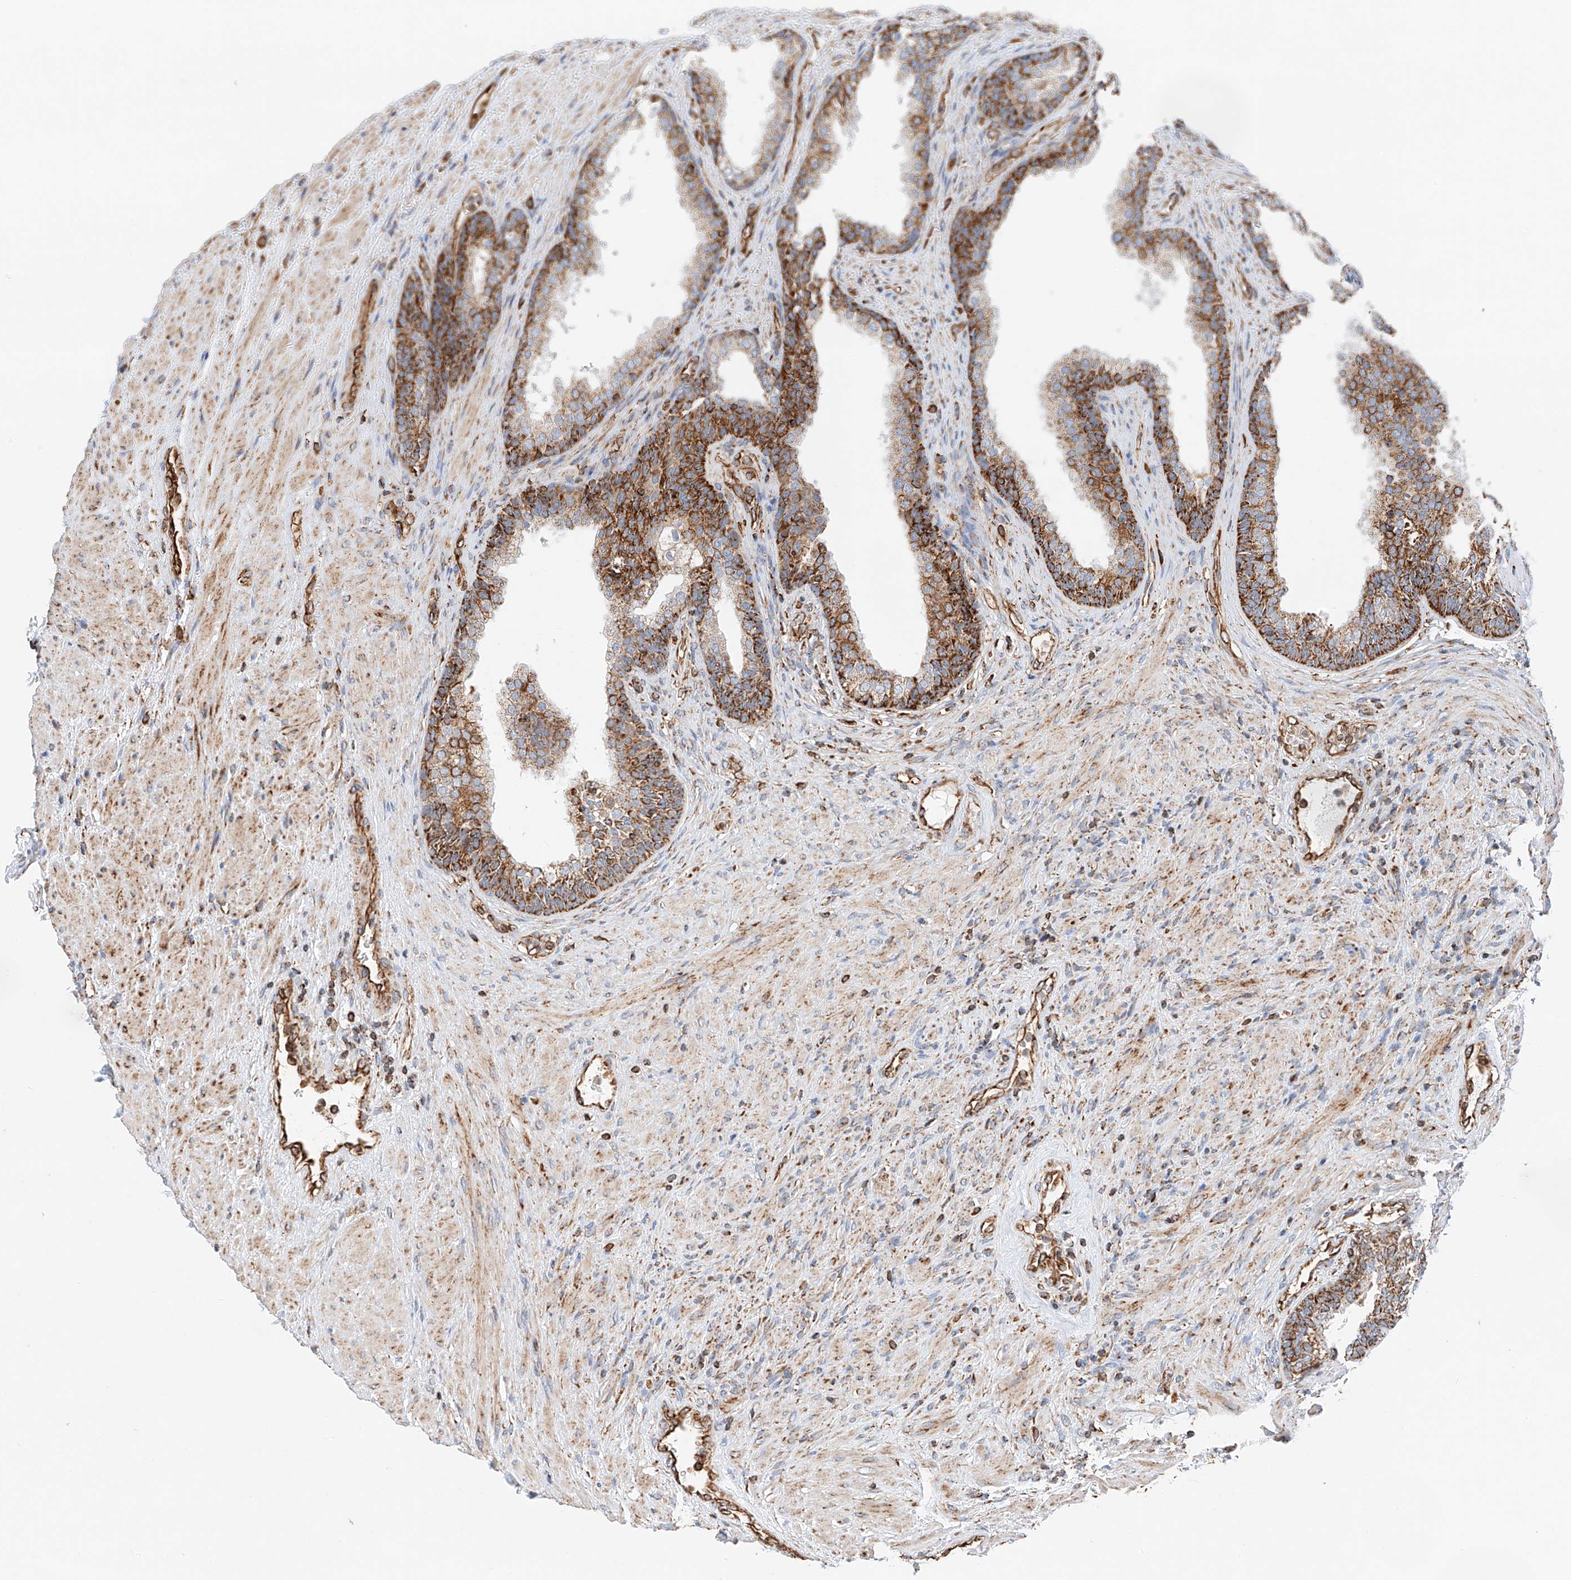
{"staining": {"intensity": "moderate", "quantity": ">75%", "location": "cytoplasmic/membranous"}, "tissue": "prostate", "cell_type": "Glandular cells", "image_type": "normal", "snomed": [{"axis": "morphology", "description": "Normal tissue, NOS"}, {"axis": "topography", "description": "Prostate"}], "caption": "A medium amount of moderate cytoplasmic/membranous positivity is seen in about >75% of glandular cells in normal prostate.", "gene": "NDUFV3", "patient": {"sex": "male", "age": 76}}